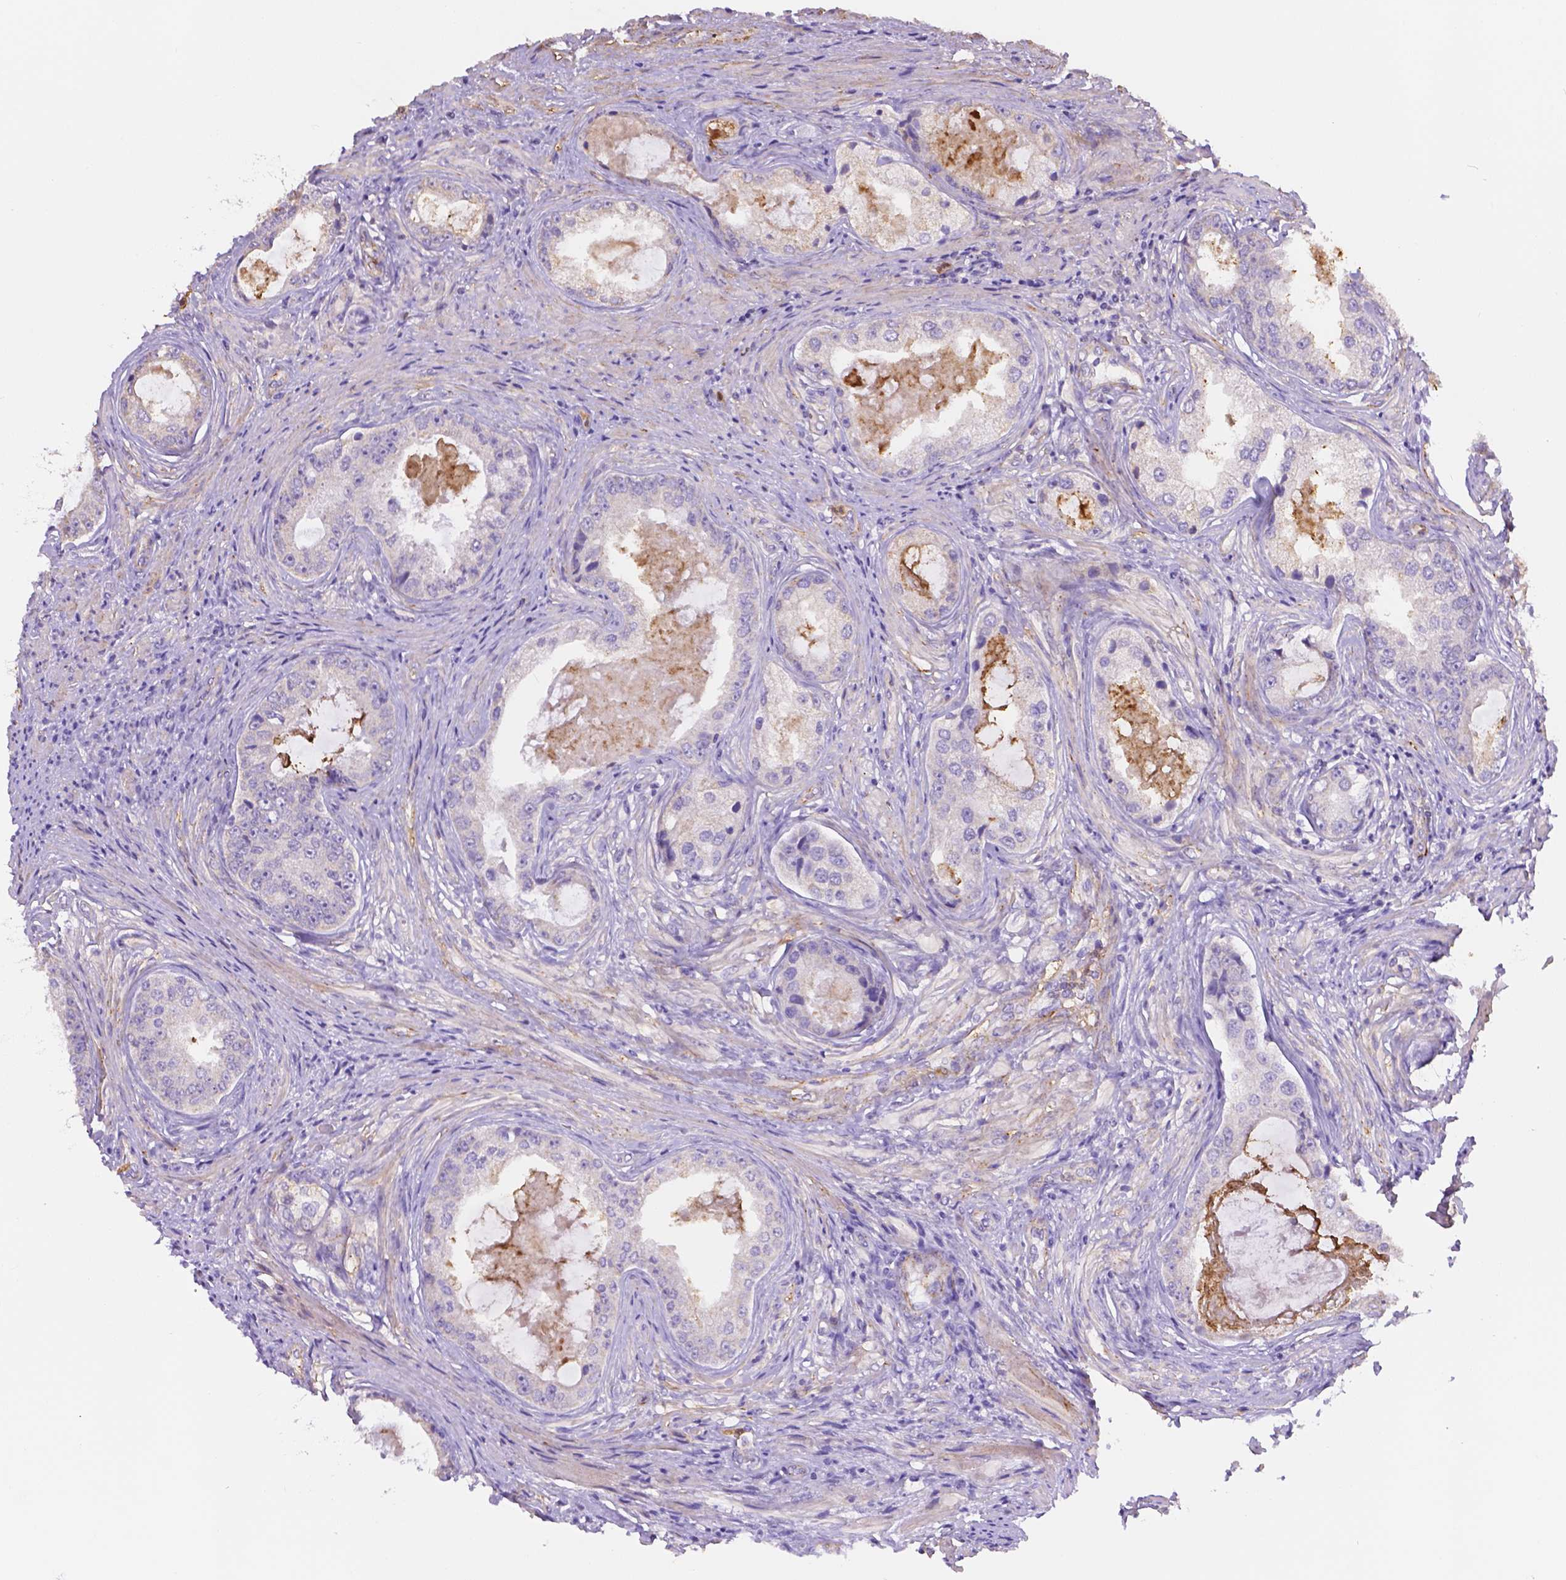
{"staining": {"intensity": "negative", "quantity": "none", "location": "none"}, "tissue": "prostate cancer", "cell_type": "Tumor cells", "image_type": "cancer", "snomed": [{"axis": "morphology", "description": "Adenocarcinoma, Low grade"}, {"axis": "topography", "description": "Prostate"}], "caption": "IHC histopathology image of prostate cancer (low-grade adenocarcinoma) stained for a protein (brown), which exhibits no expression in tumor cells.", "gene": "NXPE2", "patient": {"sex": "male", "age": 68}}